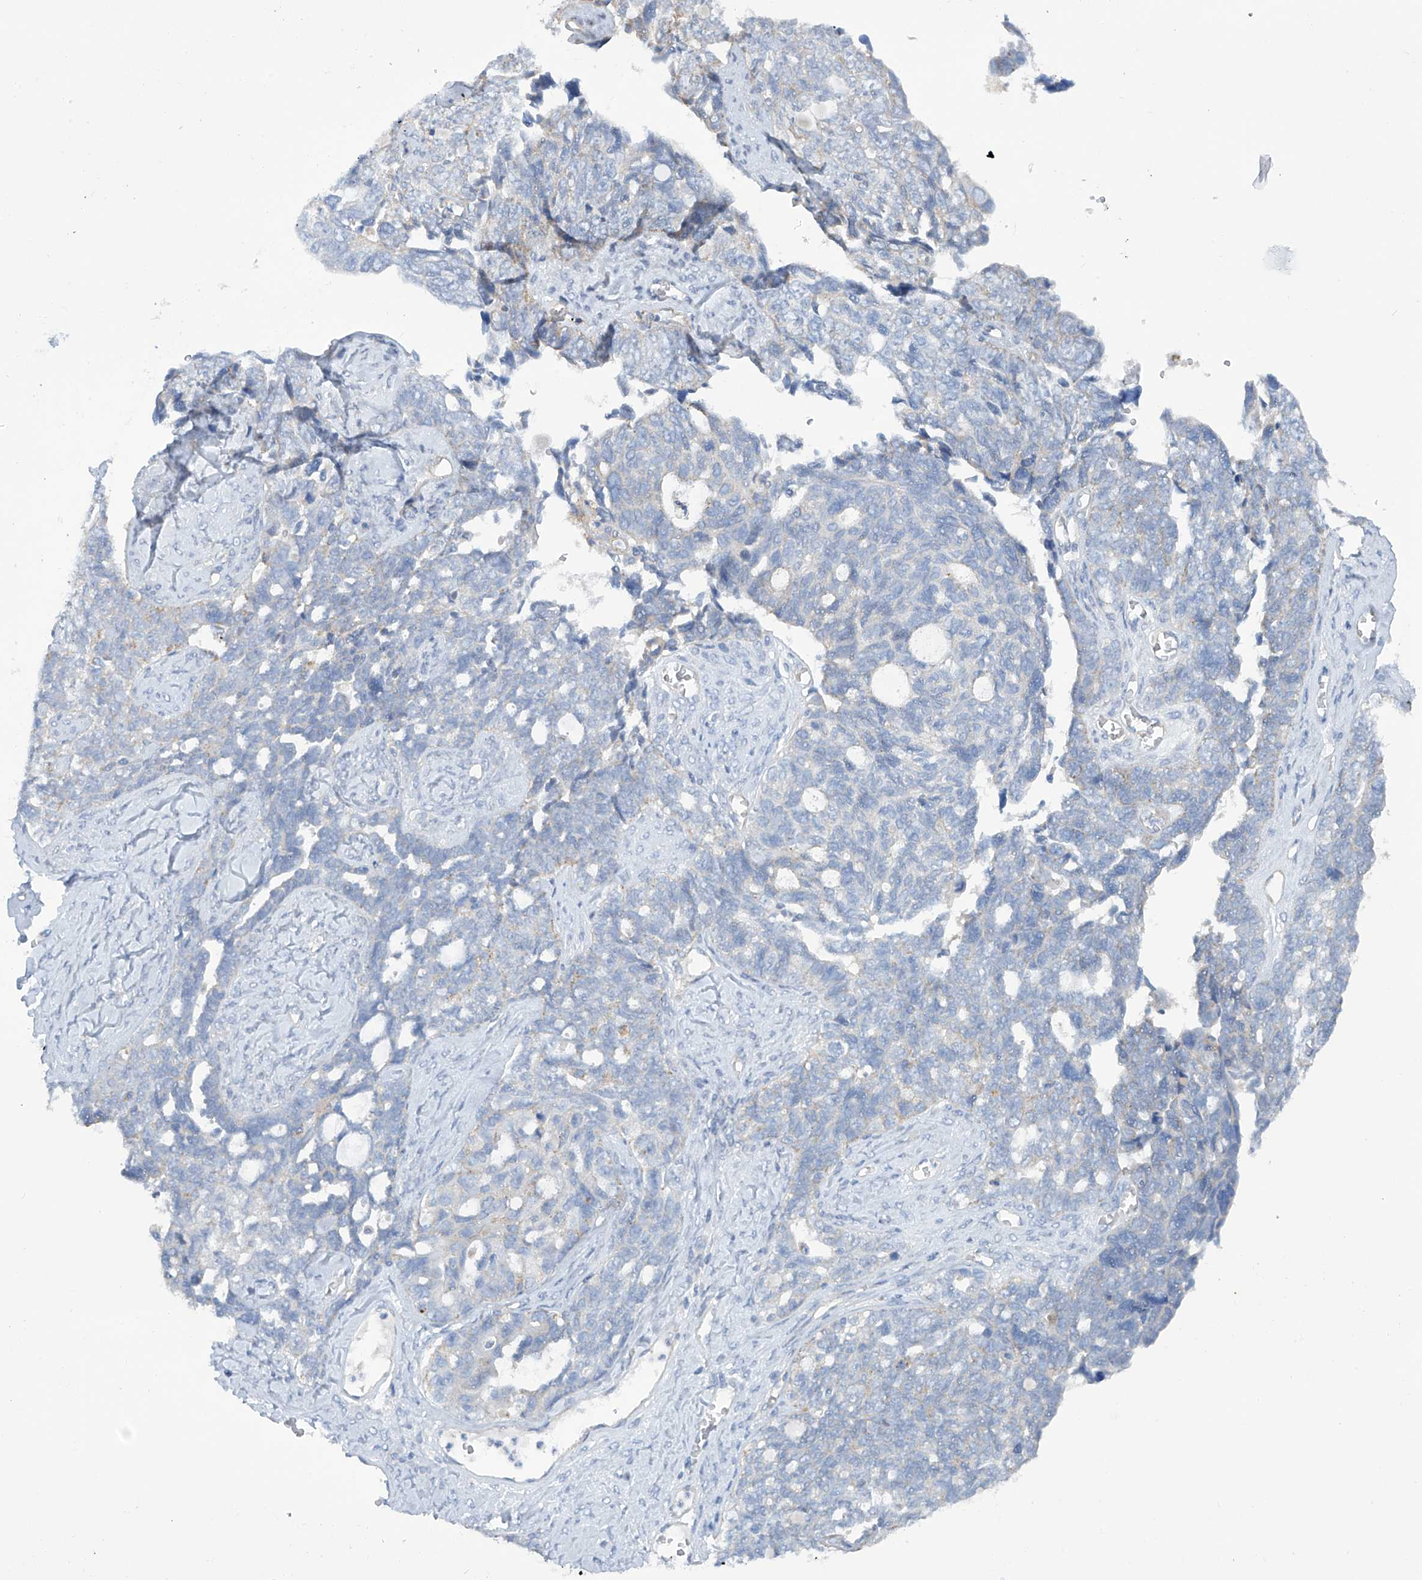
{"staining": {"intensity": "negative", "quantity": "none", "location": "none"}, "tissue": "ovarian cancer", "cell_type": "Tumor cells", "image_type": "cancer", "snomed": [{"axis": "morphology", "description": "Cystadenocarcinoma, serous, NOS"}, {"axis": "topography", "description": "Ovary"}], "caption": "This is an immunohistochemistry micrograph of ovarian cancer (serous cystadenocarcinoma). There is no positivity in tumor cells.", "gene": "TMEM209", "patient": {"sex": "female", "age": 79}}